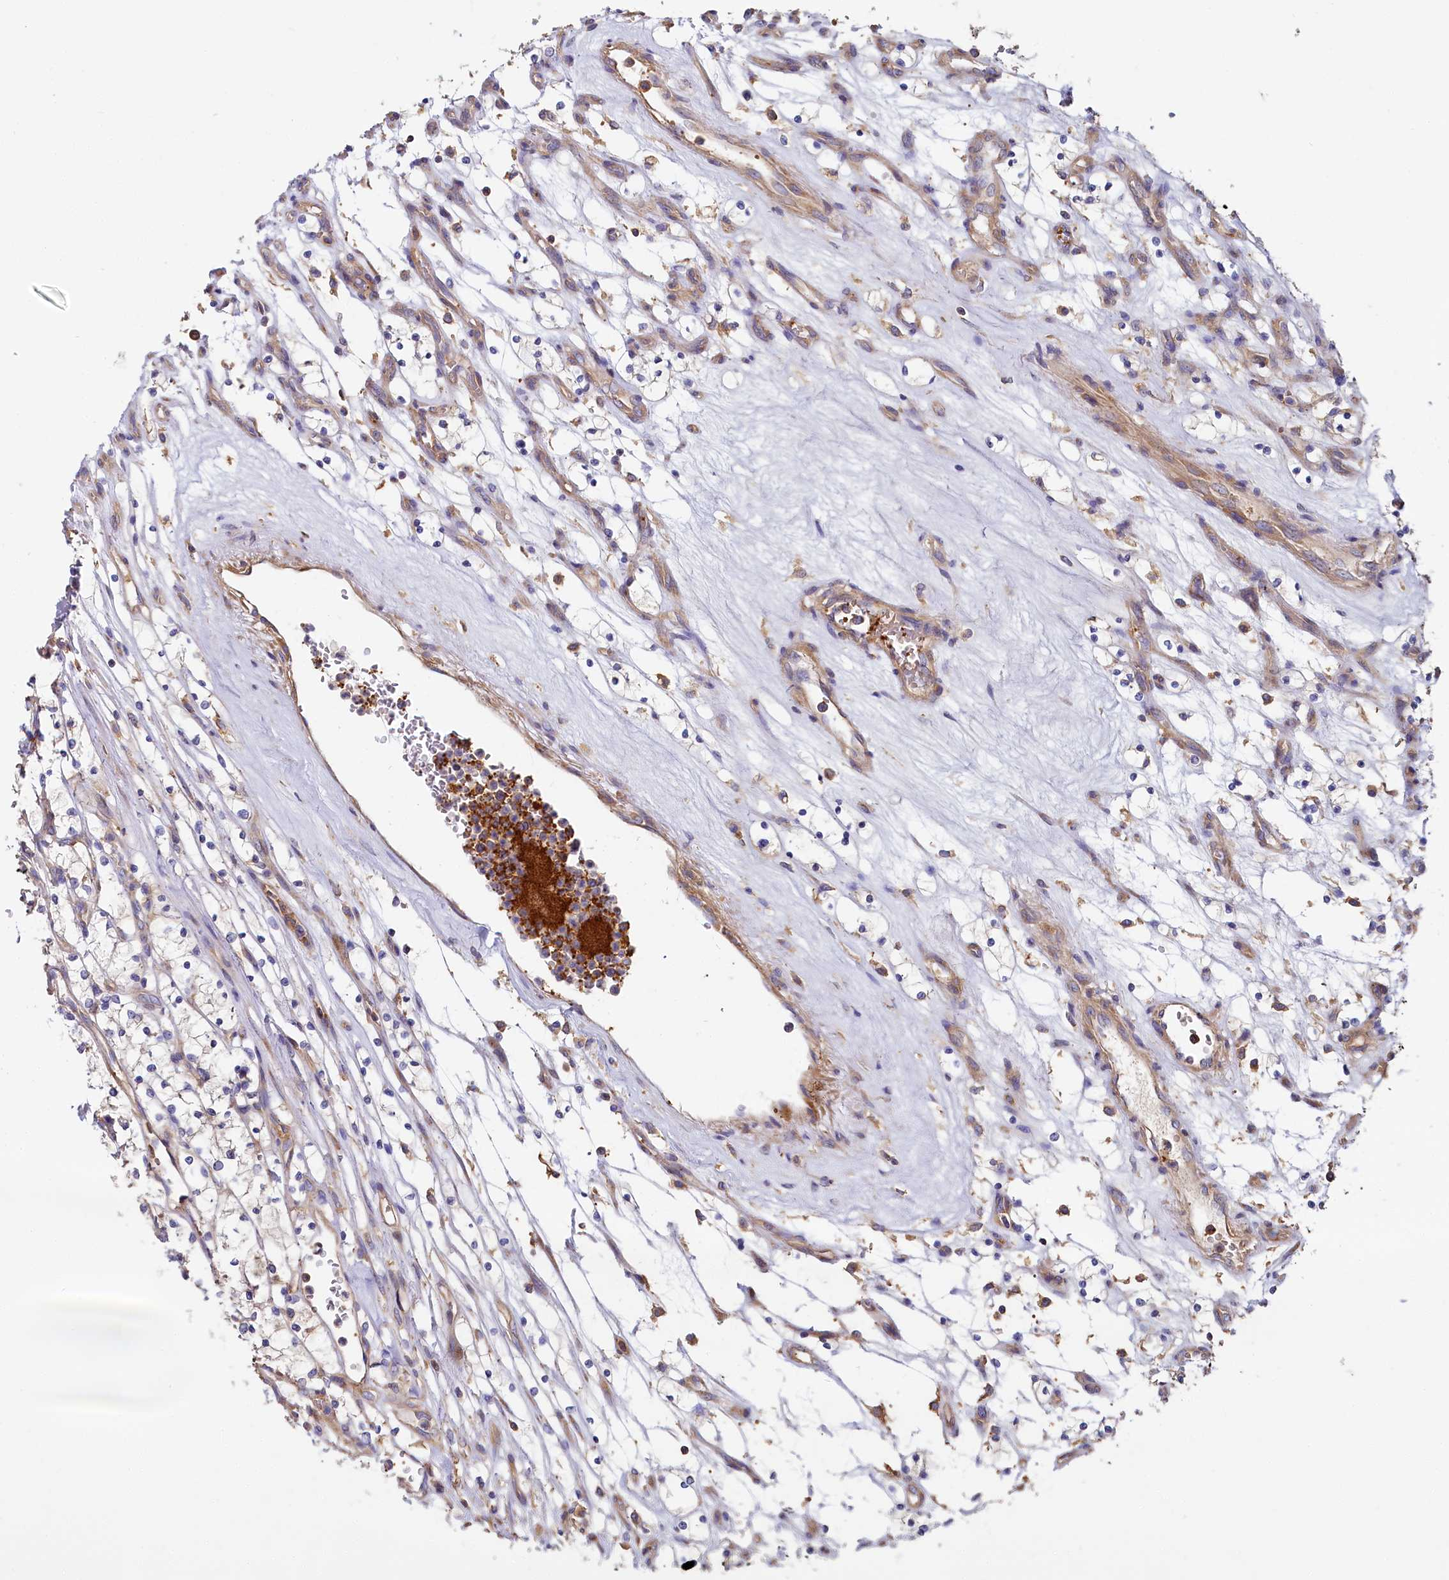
{"staining": {"intensity": "negative", "quantity": "none", "location": "none"}, "tissue": "renal cancer", "cell_type": "Tumor cells", "image_type": "cancer", "snomed": [{"axis": "morphology", "description": "Adenocarcinoma, NOS"}, {"axis": "topography", "description": "Kidney"}], "caption": "DAB immunohistochemical staining of human renal cancer displays no significant expression in tumor cells.", "gene": "PPIP5K1", "patient": {"sex": "female", "age": 69}}